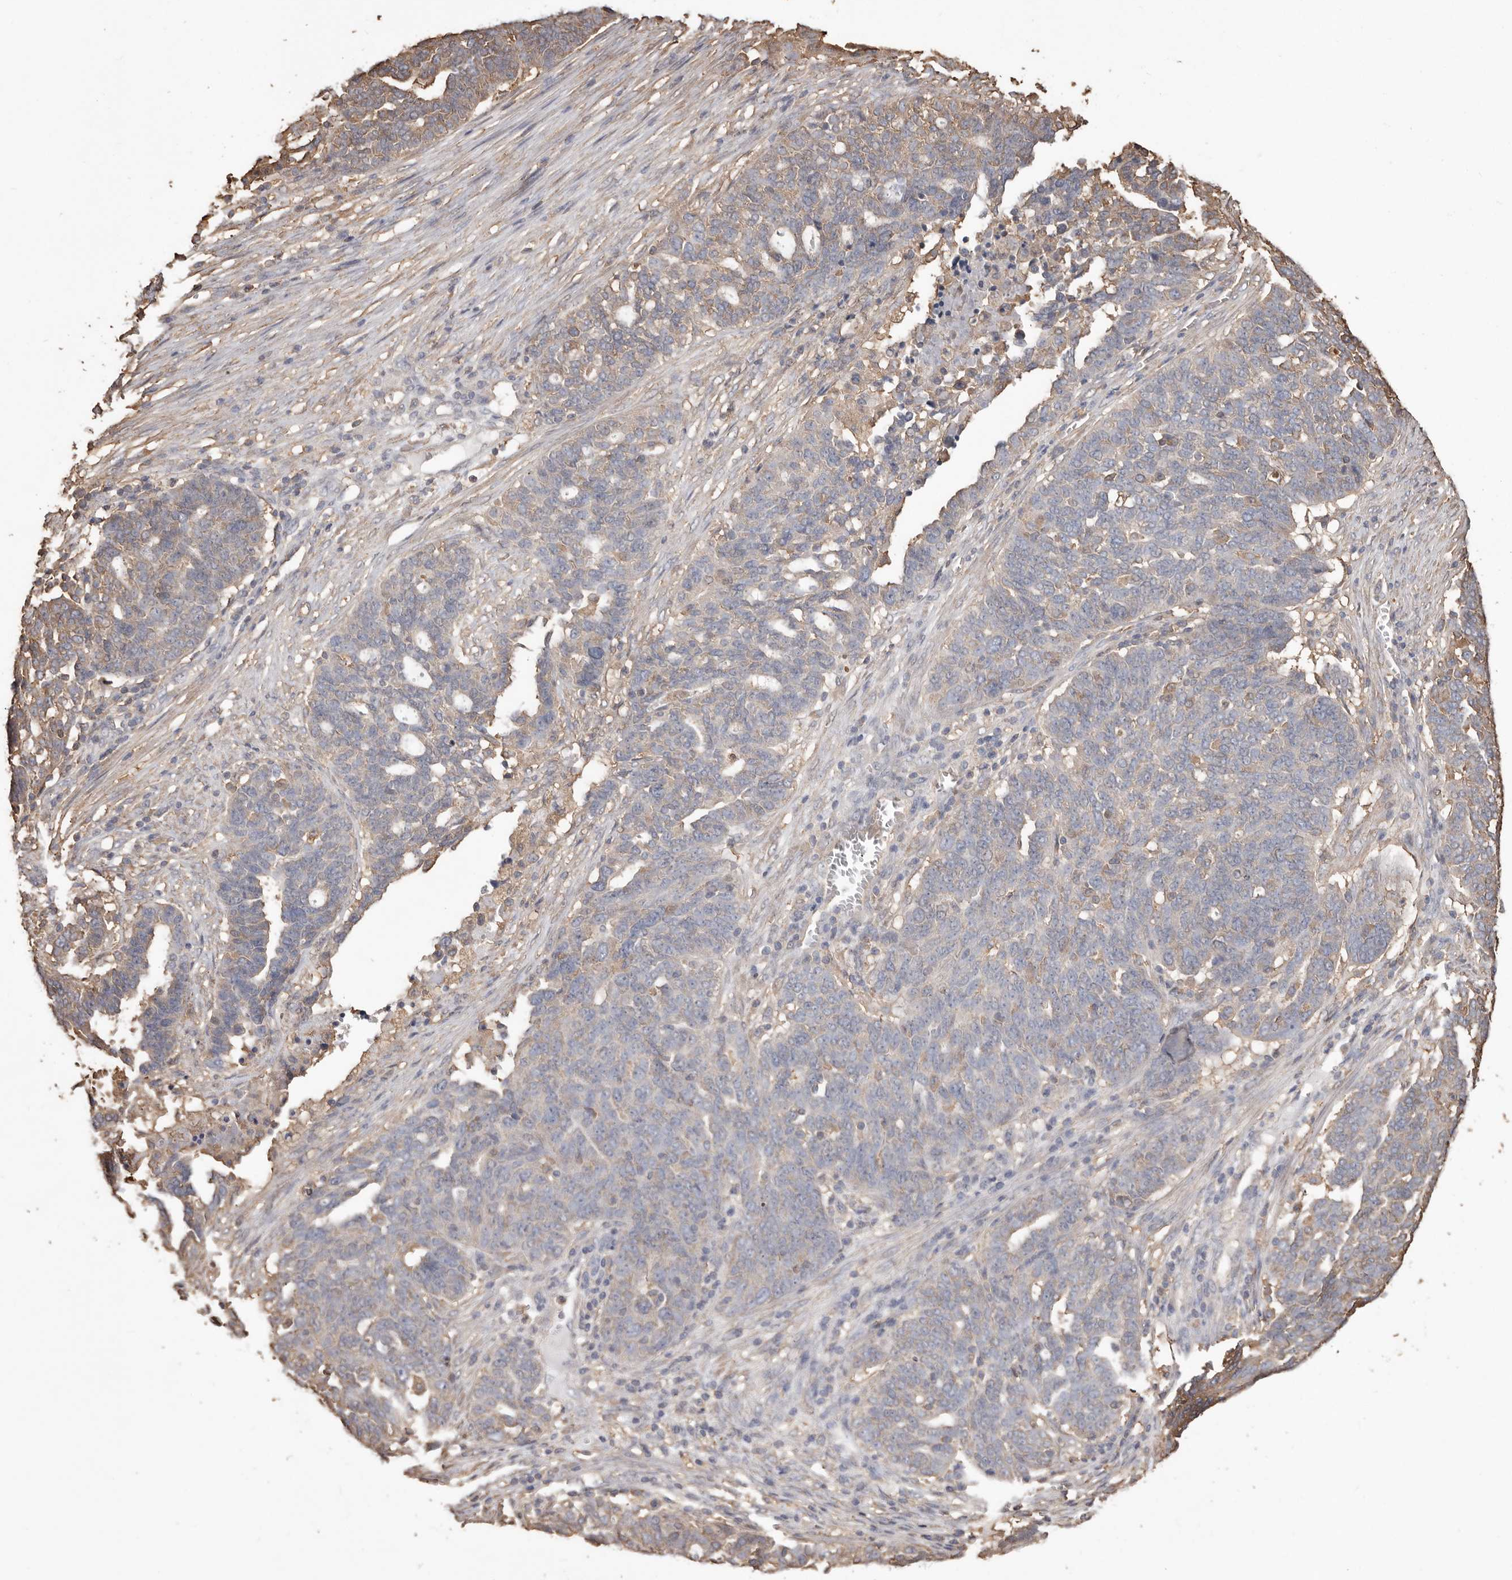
{"staining": {"intensity": "moderate", "quantity": "<25%", "location": "cytoplasmic/membranous"}, "tissue": "ovarian cancer", "cell_type": "Tumor cells", "image_type": "cancer", "snomed": [{"axis": "morphology", "description": "Cystadenocarcinoma, serous, NOS"}, {"axis": "topography", "description": "Ovary"}], "caption": "A brown stain highlights moderate cytoplasmic/membranous positivity of a protein in serous cystadenocarcinoma (ovarian) tumor cells. (IHC, brightfield microscopy, high magnification).", "gene": "PKM", "patient": {"sex": "female", "age": 59}}